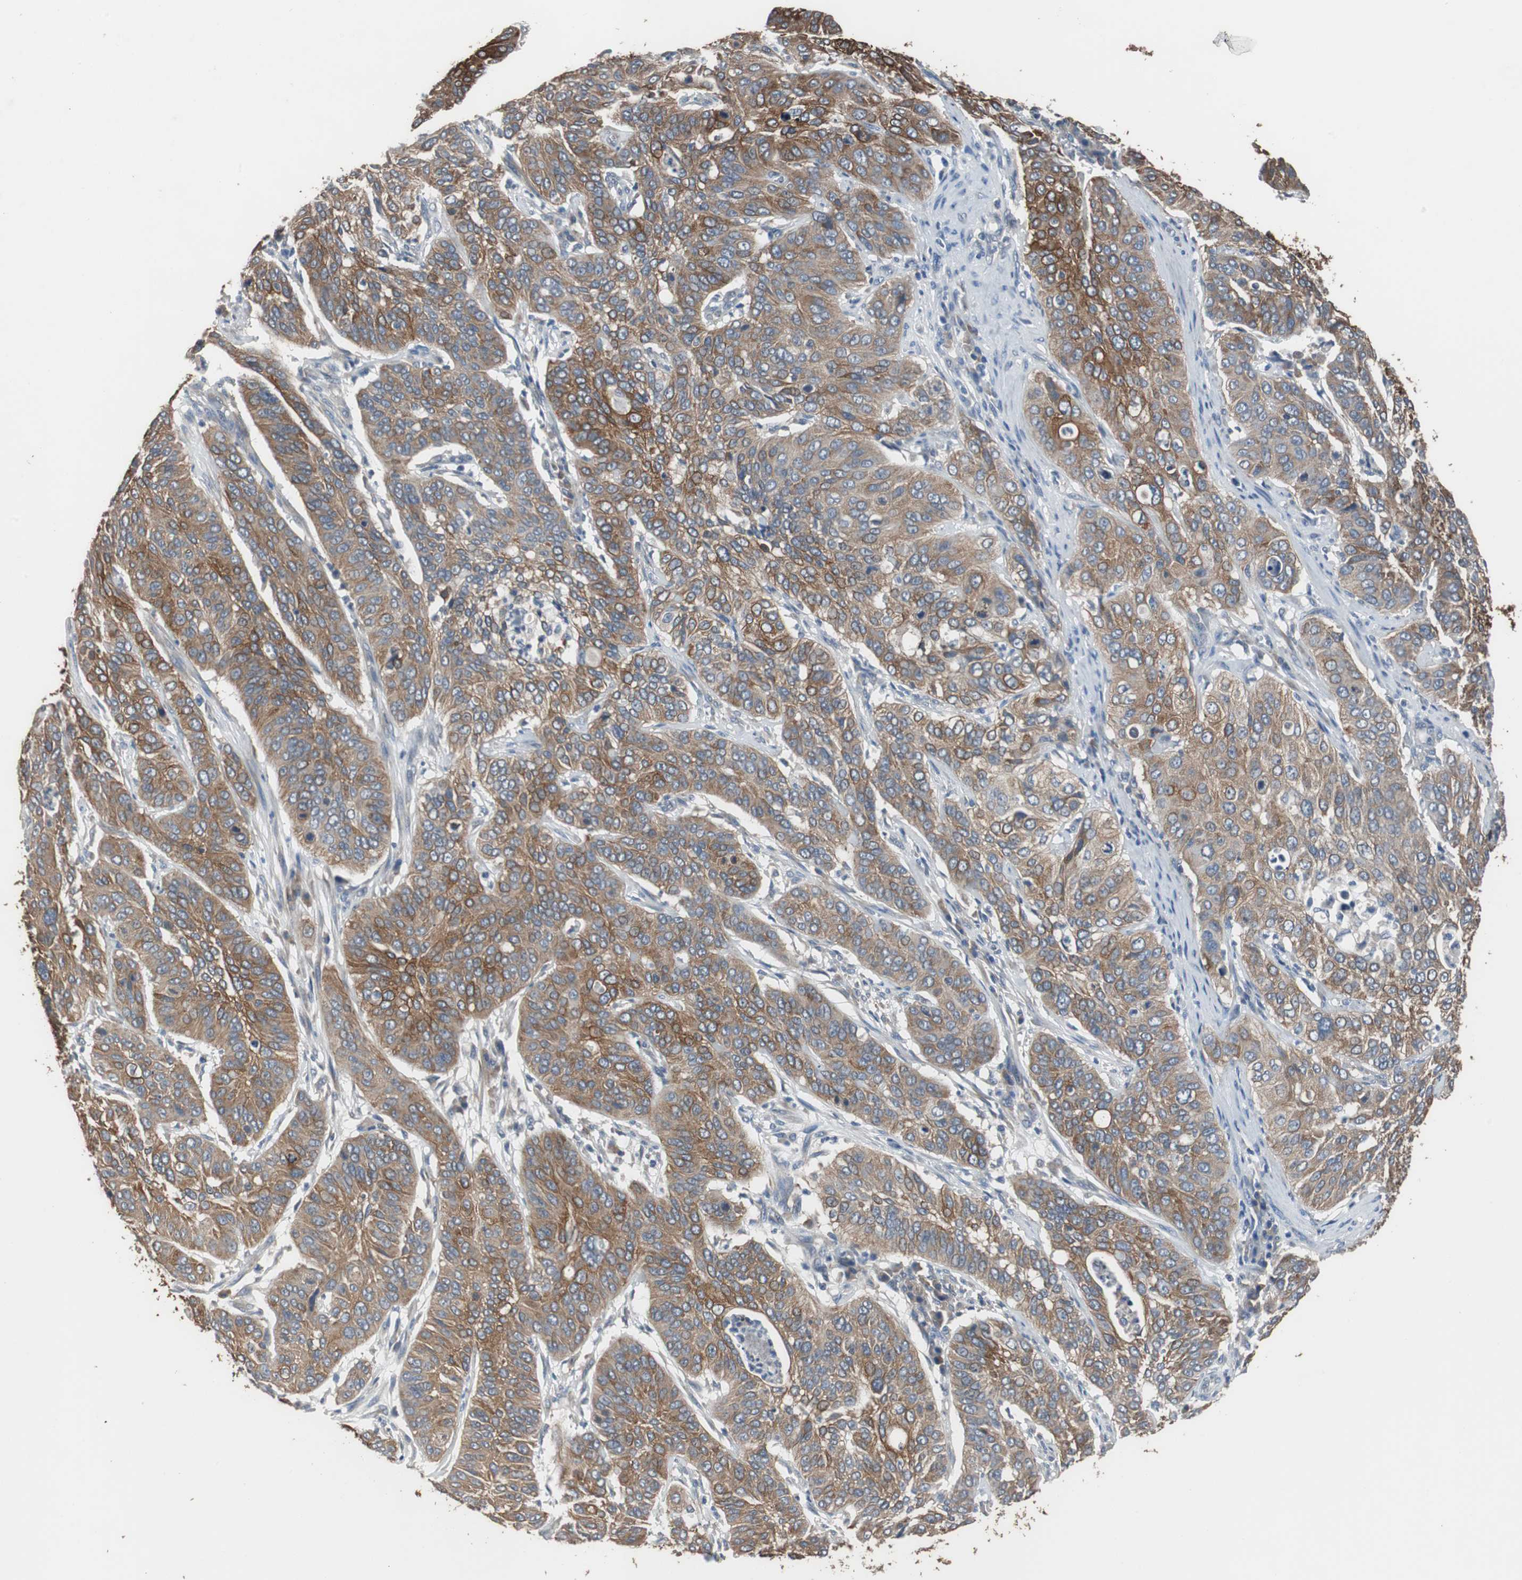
{"staining": {"intensity": "moderate", "quantity": ">75%", "location": "cytoplasmic/membranous"}, "tissue": "cervical cancer", "cell_type": "Tumor cells", "image_type": "cancer", "snomed": [{"axis": "morphology", "description": "Squamous cell carcinoma, NOS"}, {"axis": "topography", "description": "Cervix"}], "caption": "The micrograph exhibits immunohistochemical staining of cervical squamous cell carcinoma. There is moderate cytoplasmic/membranous positivity is appreciated in about >75% of tumor cells.", "gene": "USP10", "patient": {"sex": "female", "age": 39}}